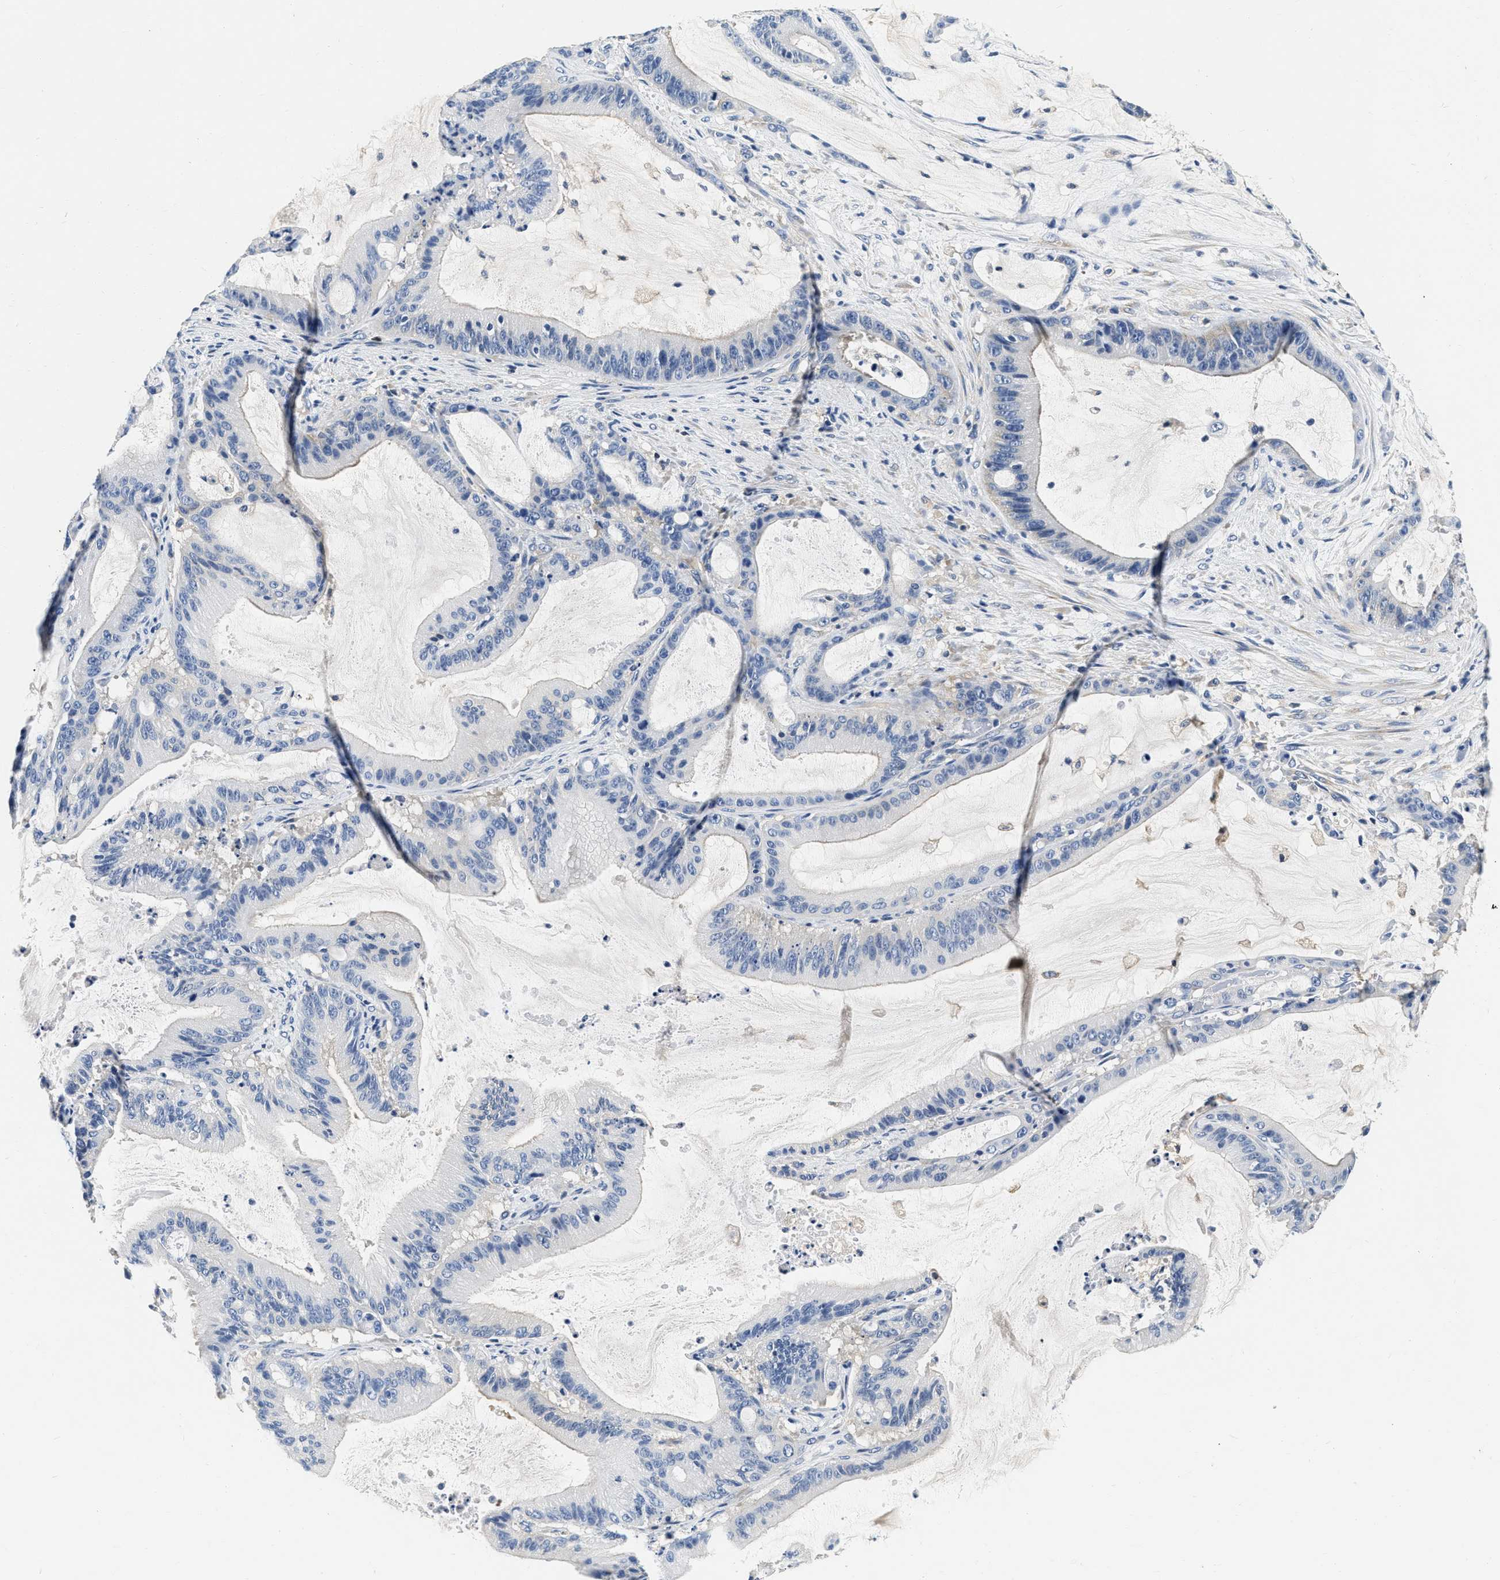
{"staining": {"intensity": "negative", "quantity": "none", "location": "none"}, "tissue": "liver cancer", "cell_type": "Tumor cells", "image_type": "cancer", "snomed": [{"axis": "morphology", "description": "Normal tissue, NOS"}, {"axis": "morphology", "description": "Cholangiocarcinoma"}, {"axis": "topography", "description": "Liver"}, {"axis": "topography", "description": "Peripheral nerve tissue"}], "caption": "IHC micrograph of neoplastic tissue: human liver cancer stained with DAB displays no significant protein staining in tumor cells.", "gene": "EIF2AK2", "patient": {"sex": "female", "age": 73}}